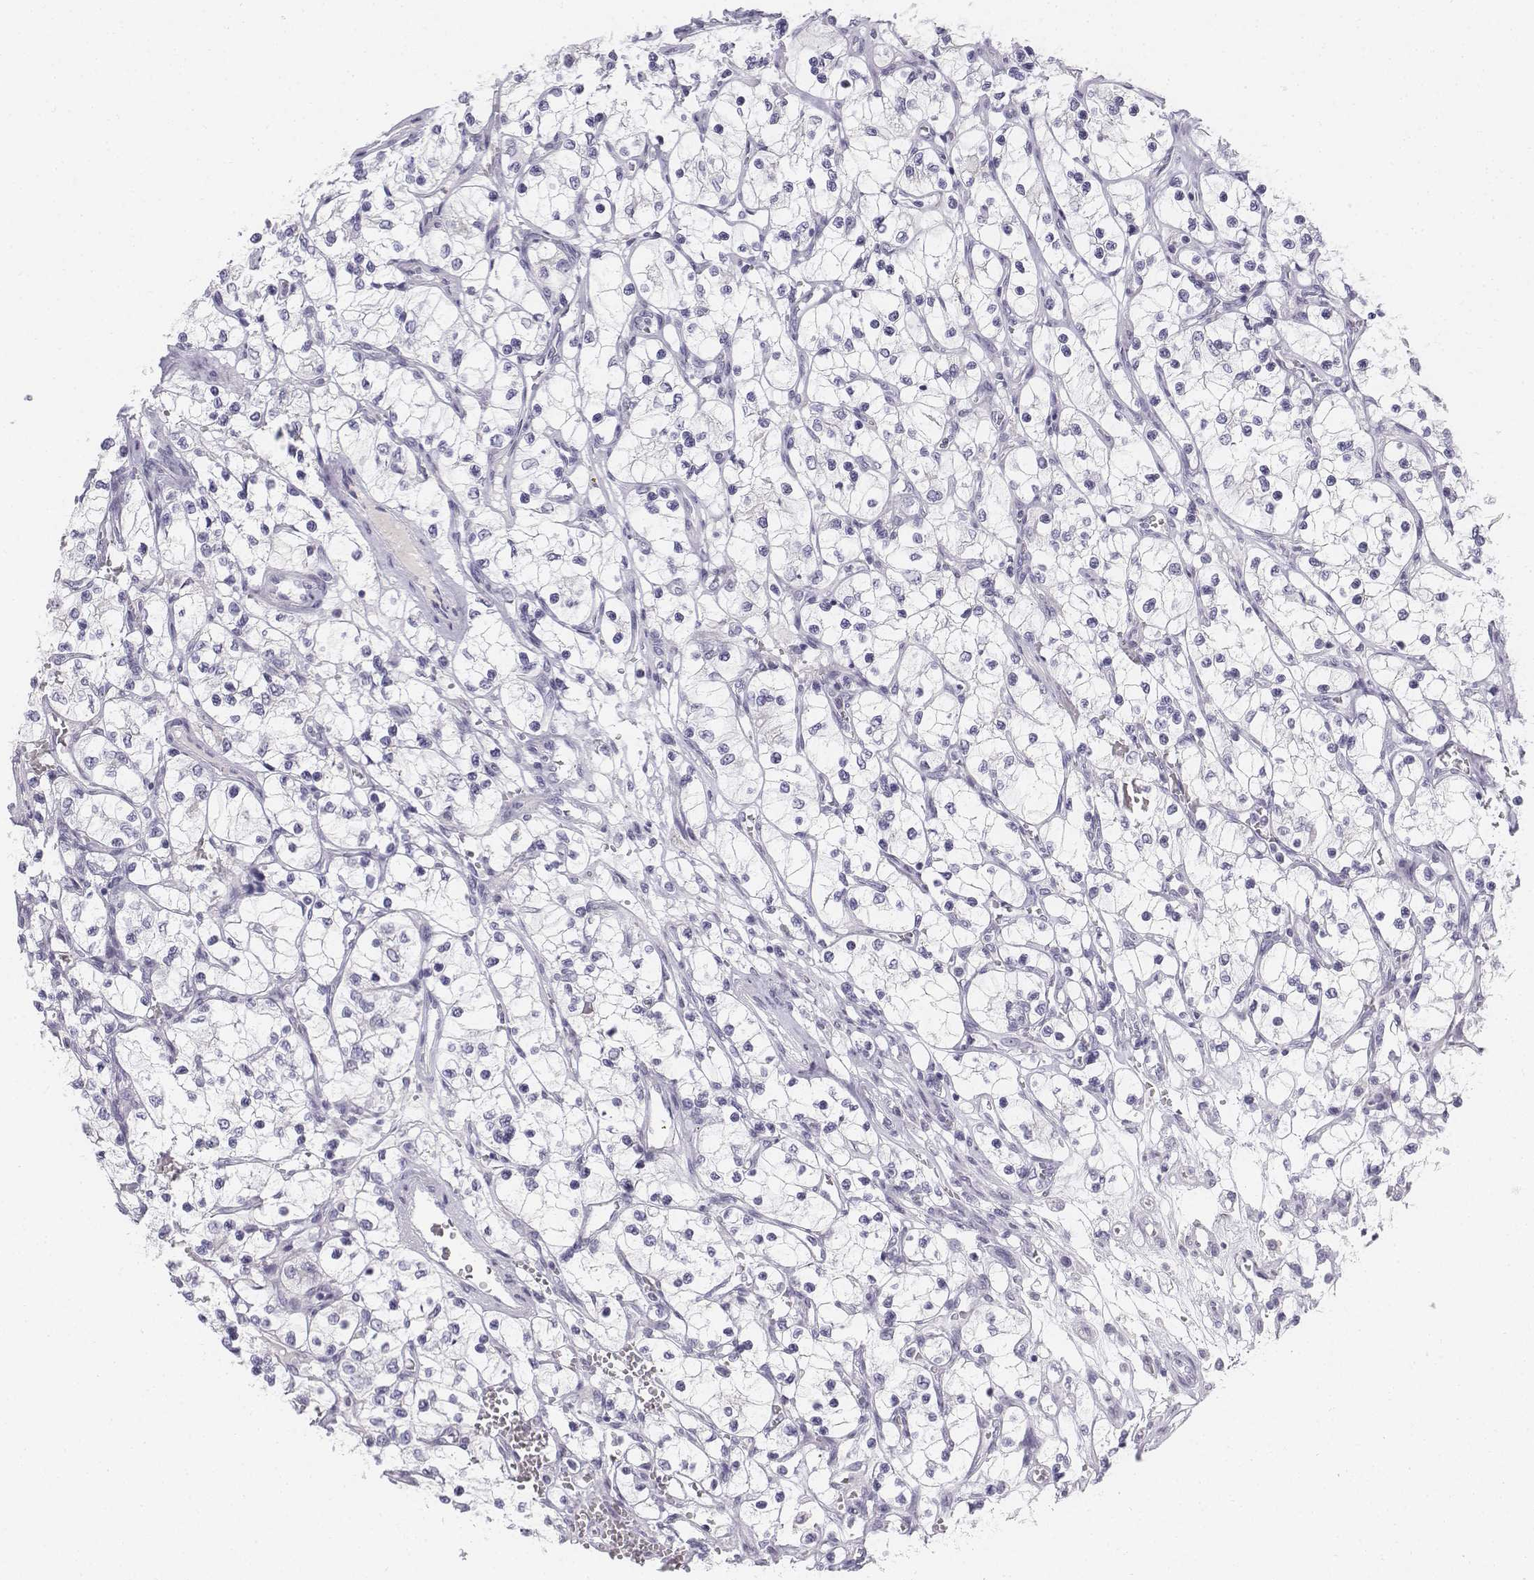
{"staining": {"intensity": "negative", "quantity": "none", "location": "none"}, "tissue": "renal cancer", "cell_type": "Tumor cells", "image_type": "cancer", "snomed": [{"axis": "morphology", "description": "Adenocarcinoma, NOS"}, {"axis": "topography", "description": "Kidney"}], "caption": "The IHC photomicrograph has no significant staining in tumor cells of renal cancer tissue.", "gene": "TH", "patient": {"sex": "female", "age": 69}}